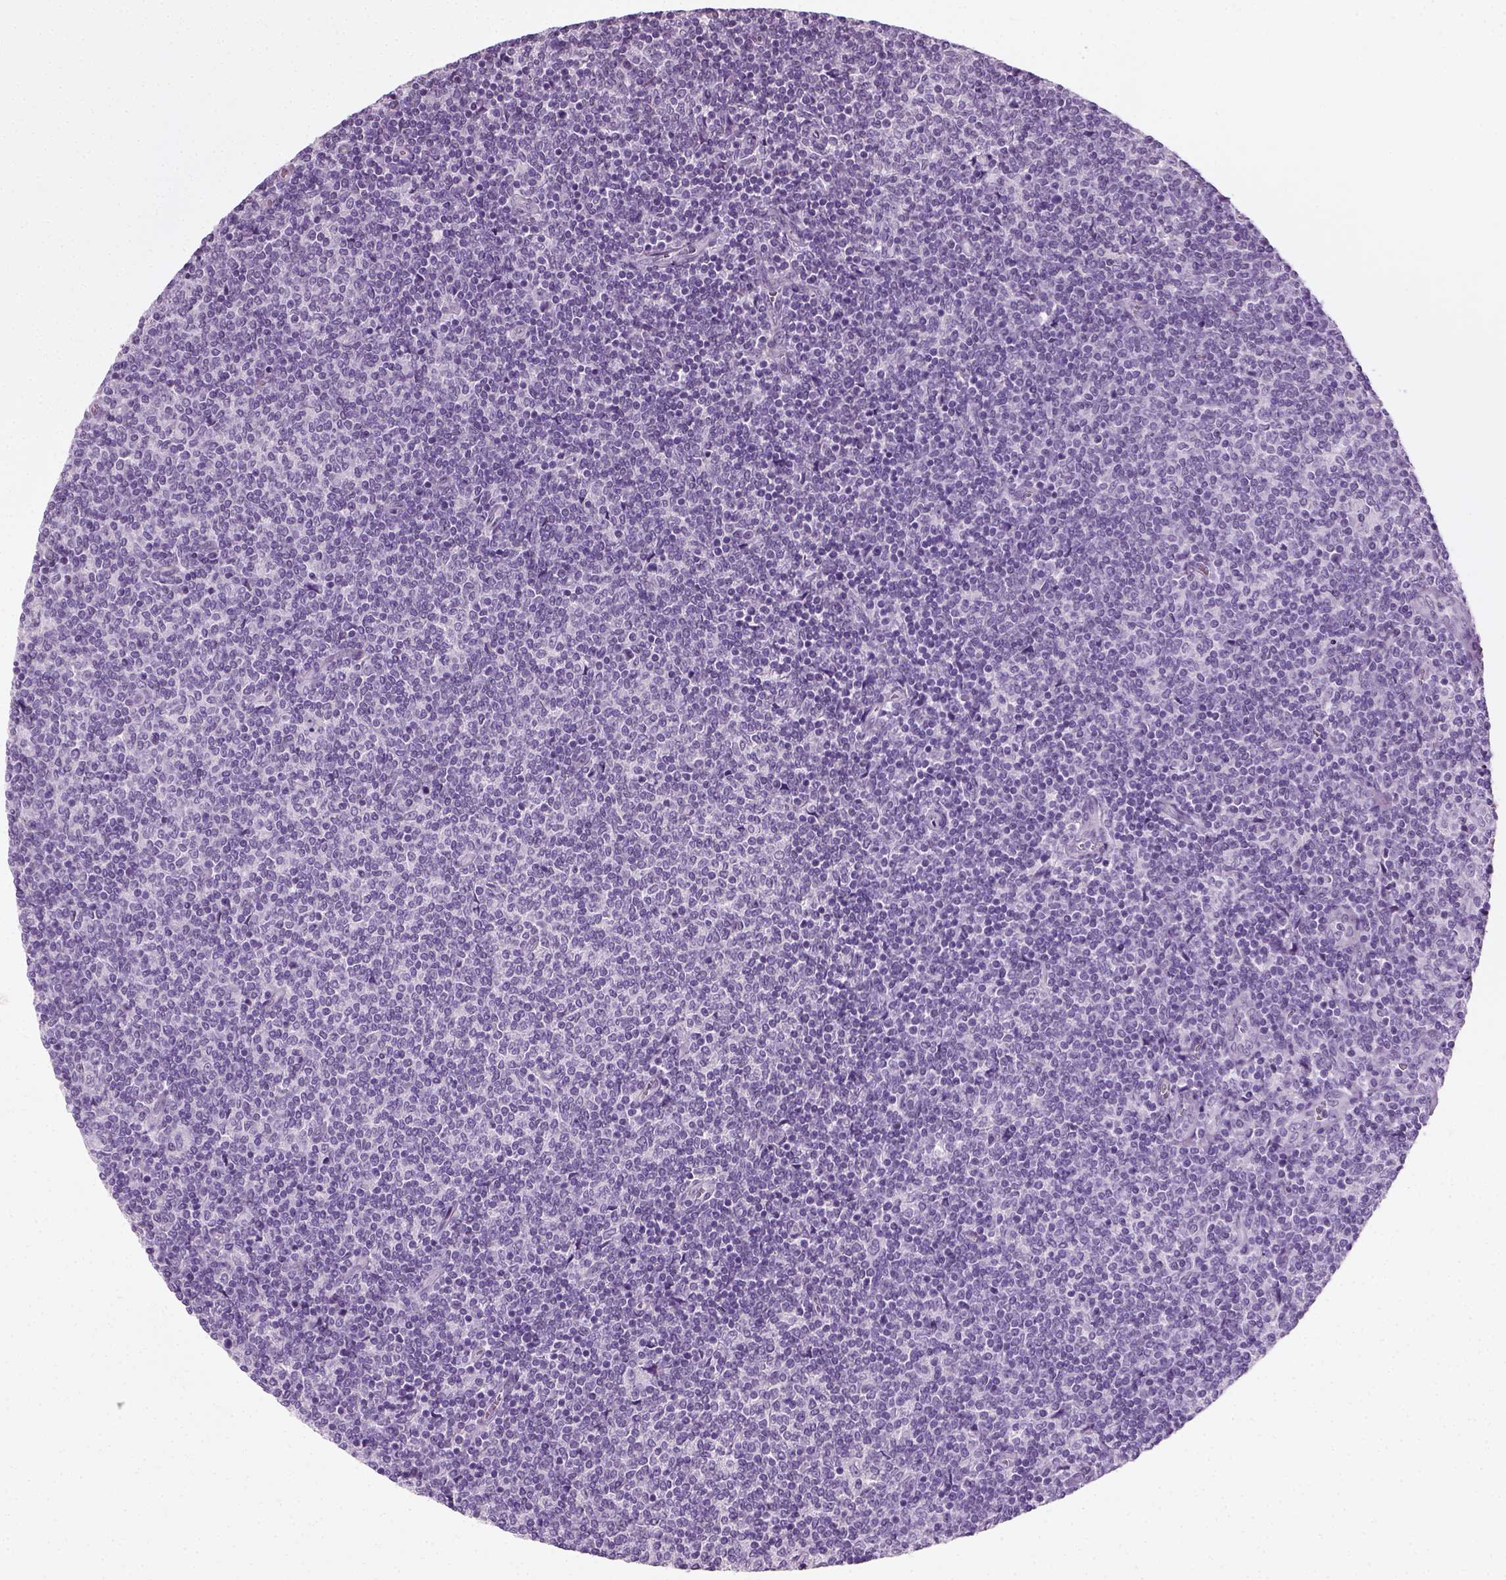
{"staining": {"intensity": "negative", "quantity": "none", "location": "none"}, "tissue": "lymphoma", "cell_type": "Tumor cells", "image_type": "cancer", "snomed": [{"axis": "morphology", "description": "Malignant lymphoma, non-Hodgkin's type, Low grade"}, {"axis": "topography", "description": "Lymph node"}], "caption": "This is a micrograph of IHC staining of malignant lymphoma, non-Hodgkin's type (low-grade), which shows no expression in tumor cells.", "gene": "SPATA31E1", "patient": {"sex": "male", "age": 52}}